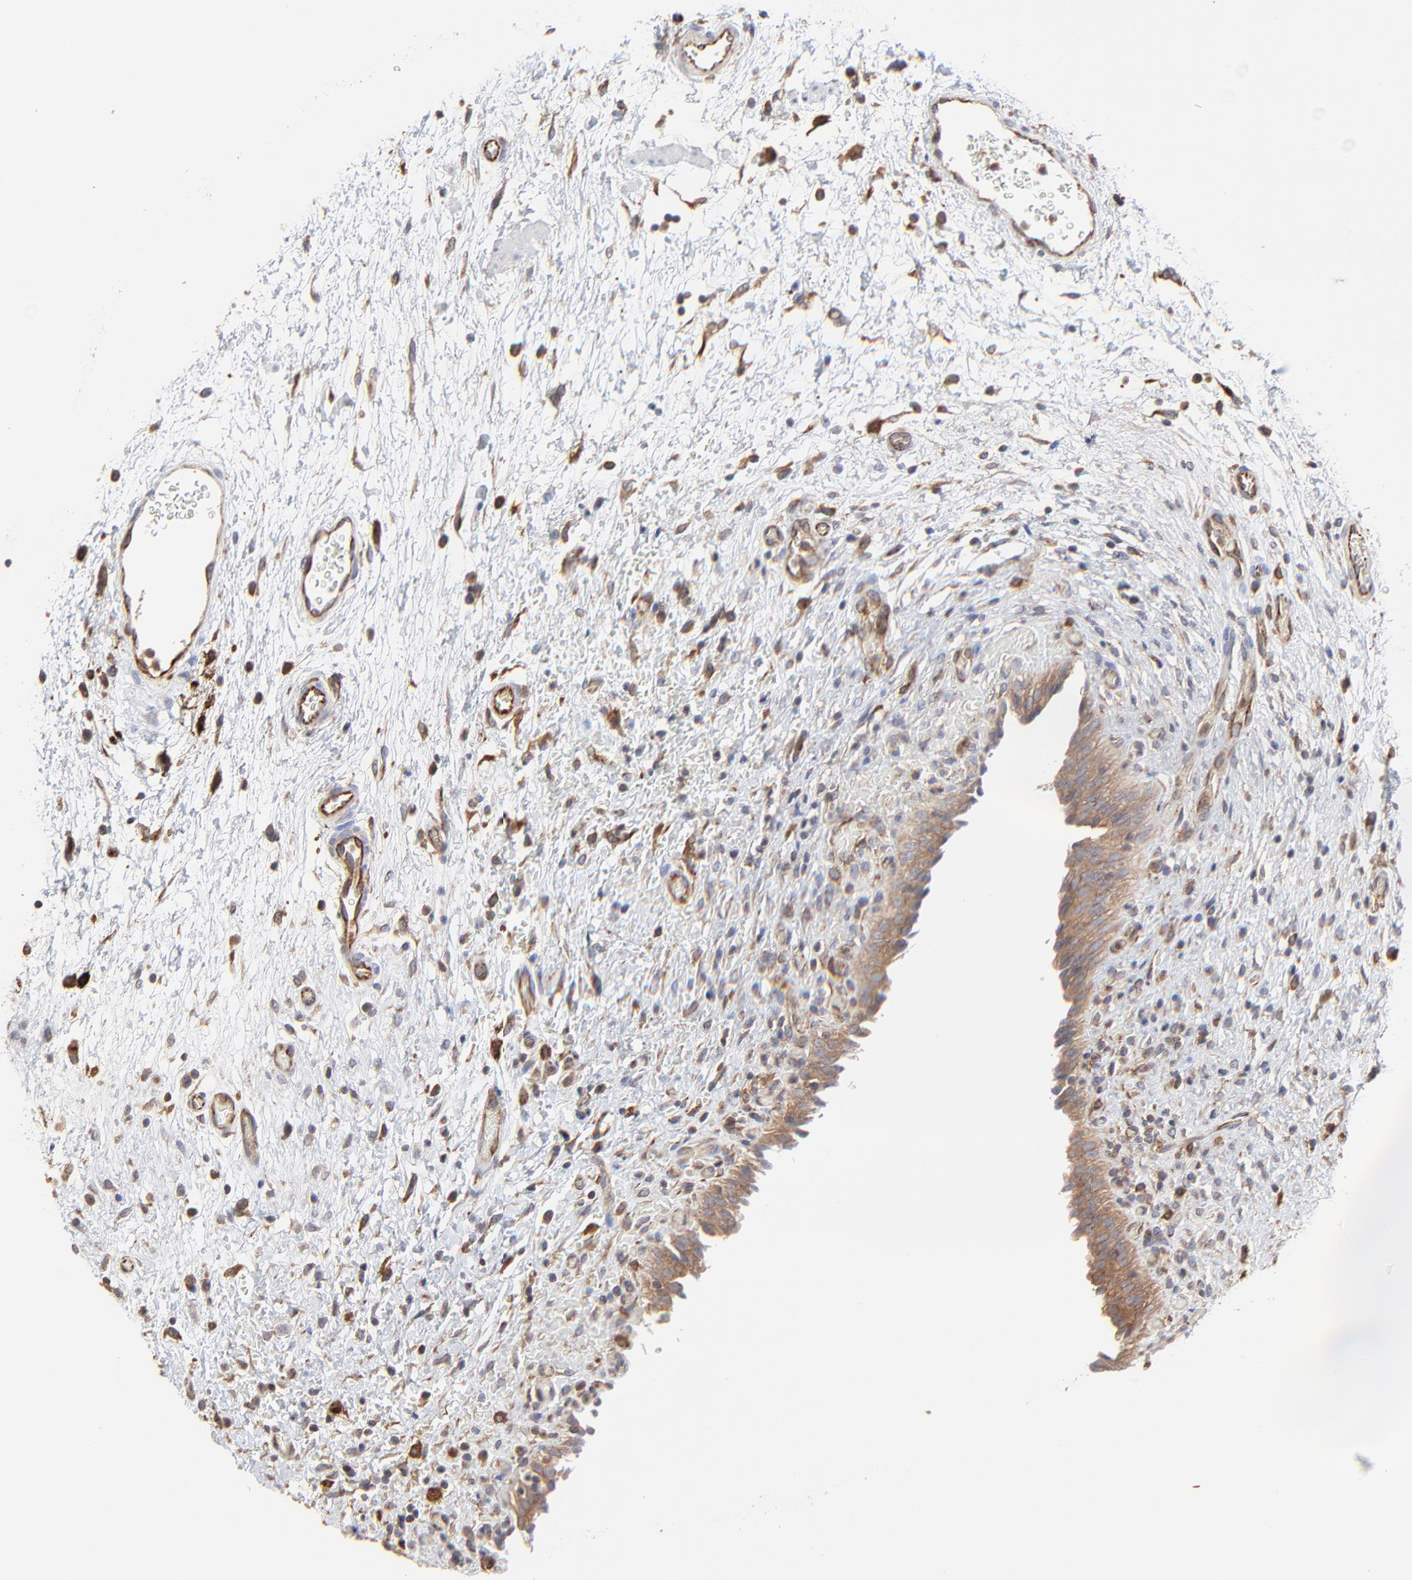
{"staining": {"intensity": "strong", "quantity": ">75%", "location": "cytoplasmic/membranous"}, "tissue": "urinary bladder", "cell_type": "Urothelial cells", "image_type": "normal", "snomed": [{"axis": "morphology", "description": "Normal tissue, NOS"}, {"axis": "topography", "description": "Urinary bladder"}], "caption": "A brown stain highlights strong cytoplasmic/membranous positivity of a protein in urothelial cells of unremarkable human urinary bladder. The staining was performed using DAB, with brown indicating positive protein expression. Nuclei are stained blue with hematoxylin.", "gene": "RAB9A", "patient": {"sex": "male", "age": 51}}